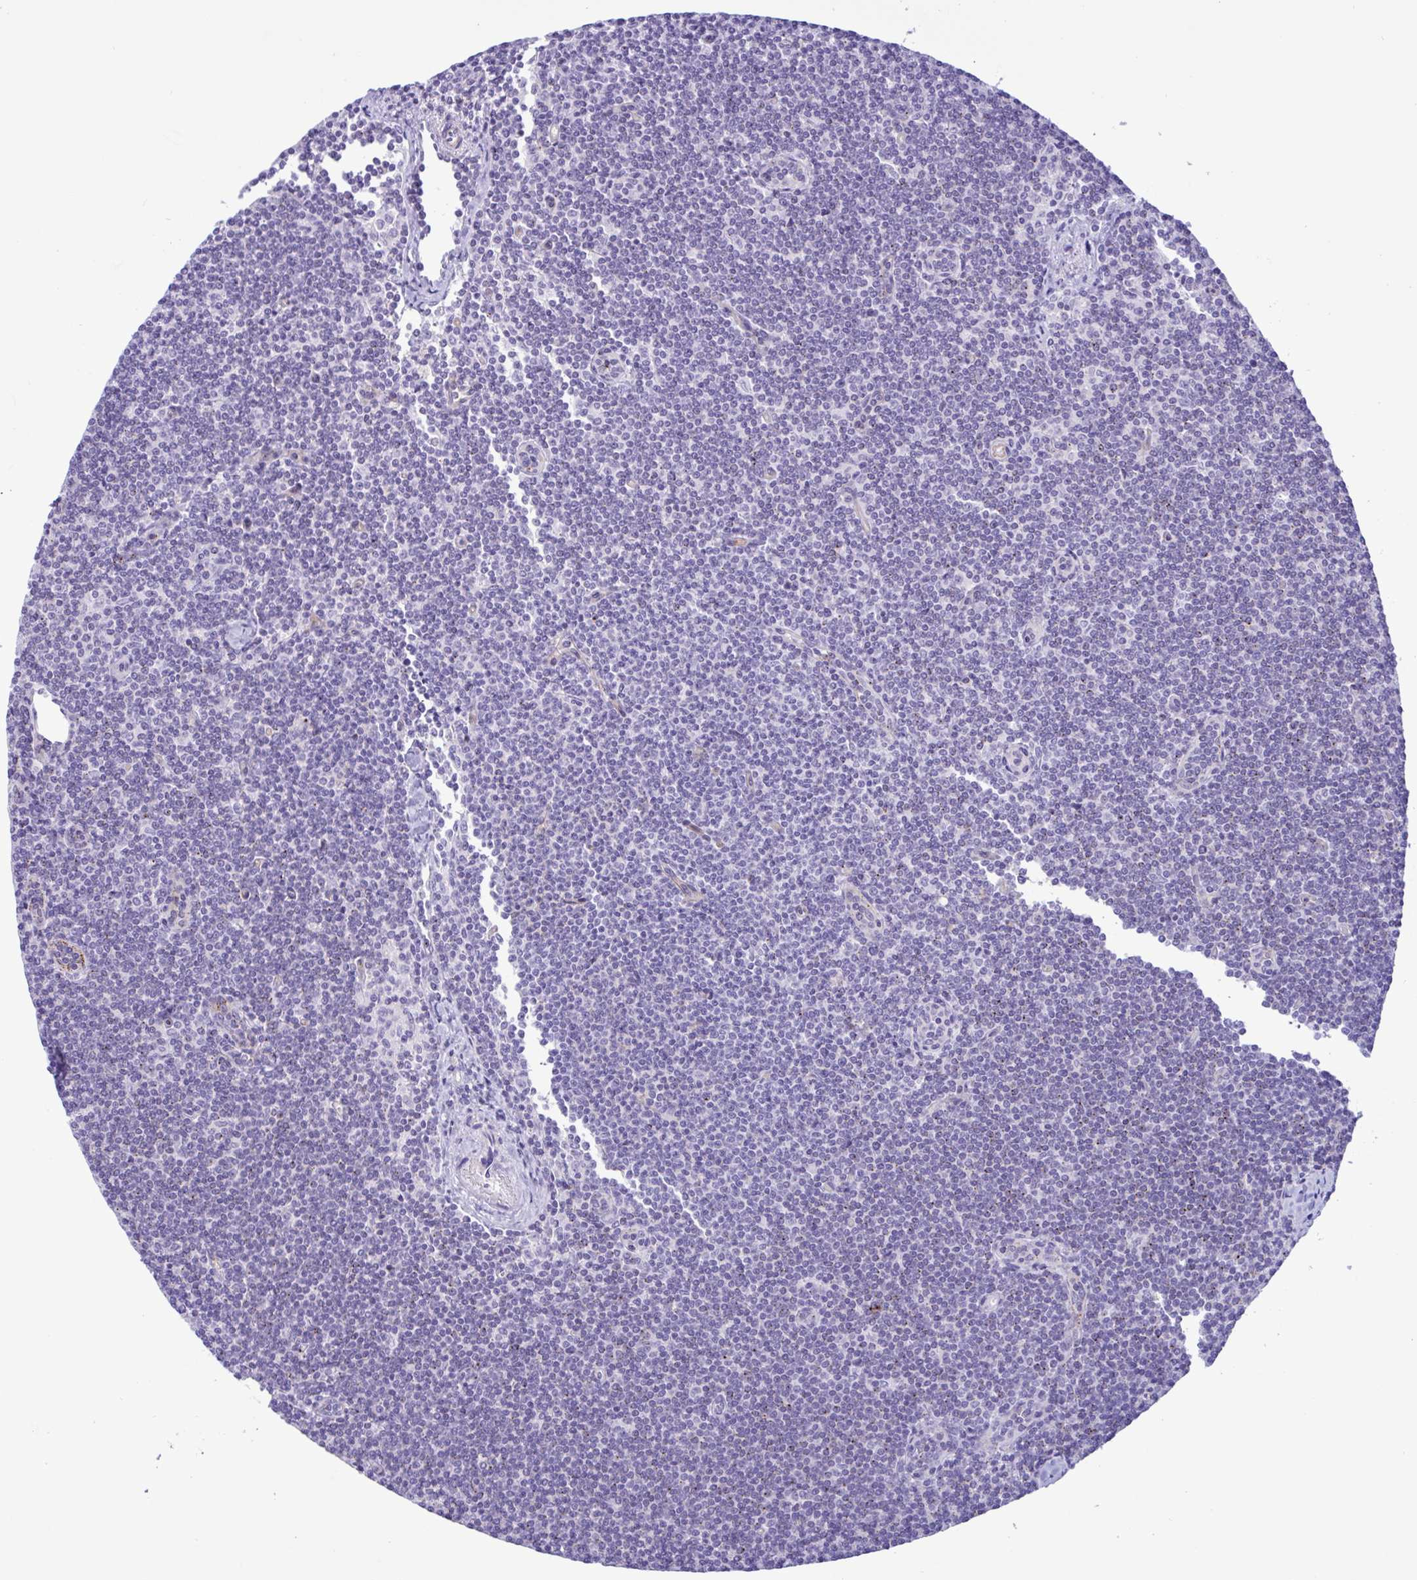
{"staining": {"intensity": "negative", "quantity": "none", "location": "none"}, "tissue": "lymphoma", "cell_type": "Tumor cells", "image_type": "cancer", "snomed": [{"axis": "morphology", "description": "Malignant lymphoma, non-Hodgkin's type, Low grade"}, {"axis": "topography", "description": "Lymph node"}], "caption": "This is a histopathology image of IHC staining of lymphoma, which shows no positivity in tumor cells. (DAB (3,3'-diaminobenzidine) IHC, high magnification).", "gene": "SREBF1", "patient": {"sex": "female", "age": 73}}